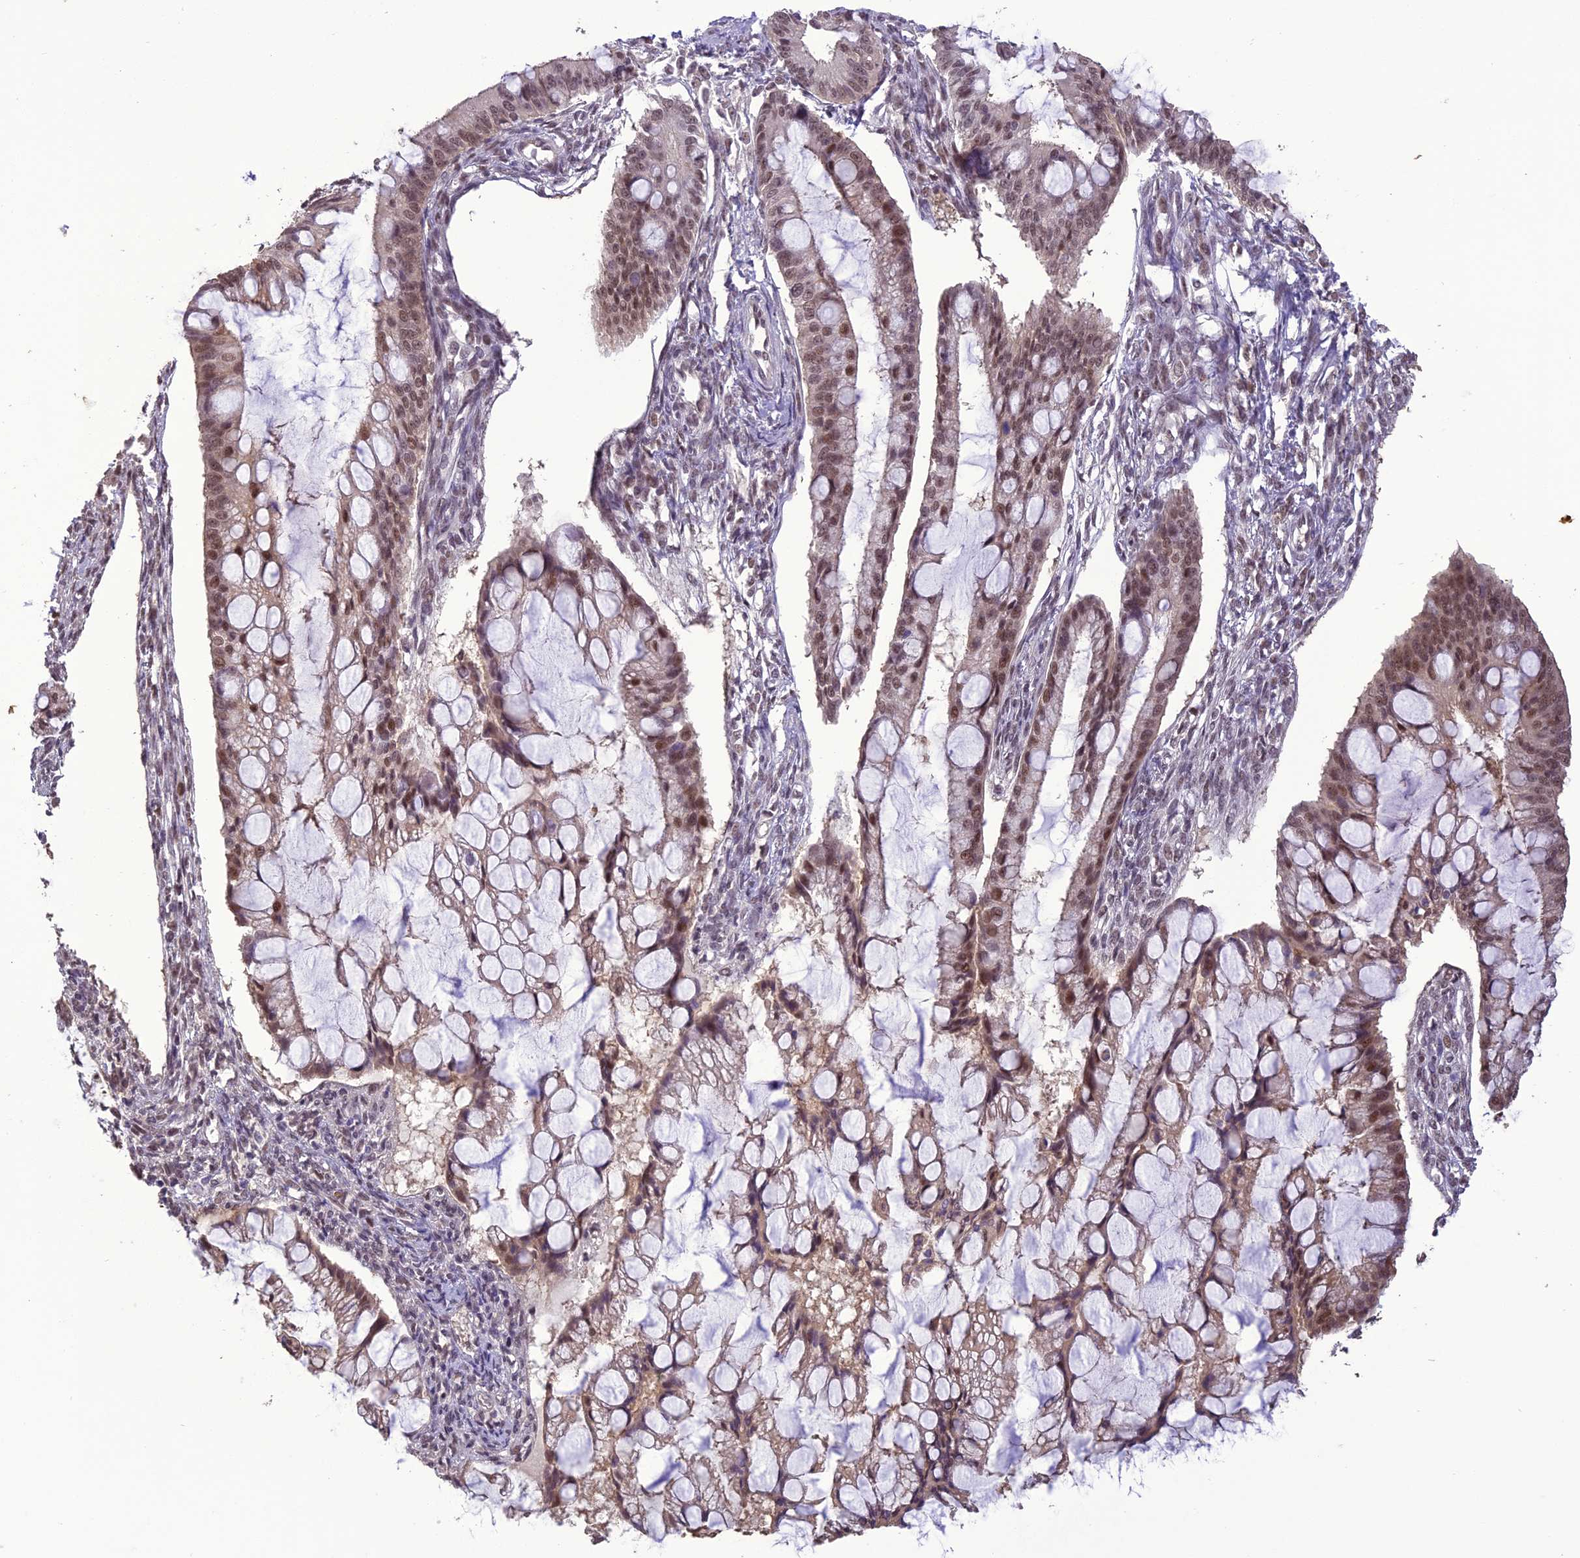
{"staining": {"intensity": "moderate", "quantity": ">75%", "location": "nuclear"}, "tissue": "ovarian cancer", "cell_type": "Tumor cells", "image_type": "cancer", "snomed": [{"axis": "morphology", "description": "Cystadenocarcinoma, mucinous, NOS"}, {"axis": "topography", "description": "Ovary"}], "caption": "Ovarian cancer tissue reveals moderate nuclear staining in approximately >75% of tumor cells, visualized by immunohistochemistry.", "gene": "TIGD7", "patient": {"sex": "female", "age": 73}}